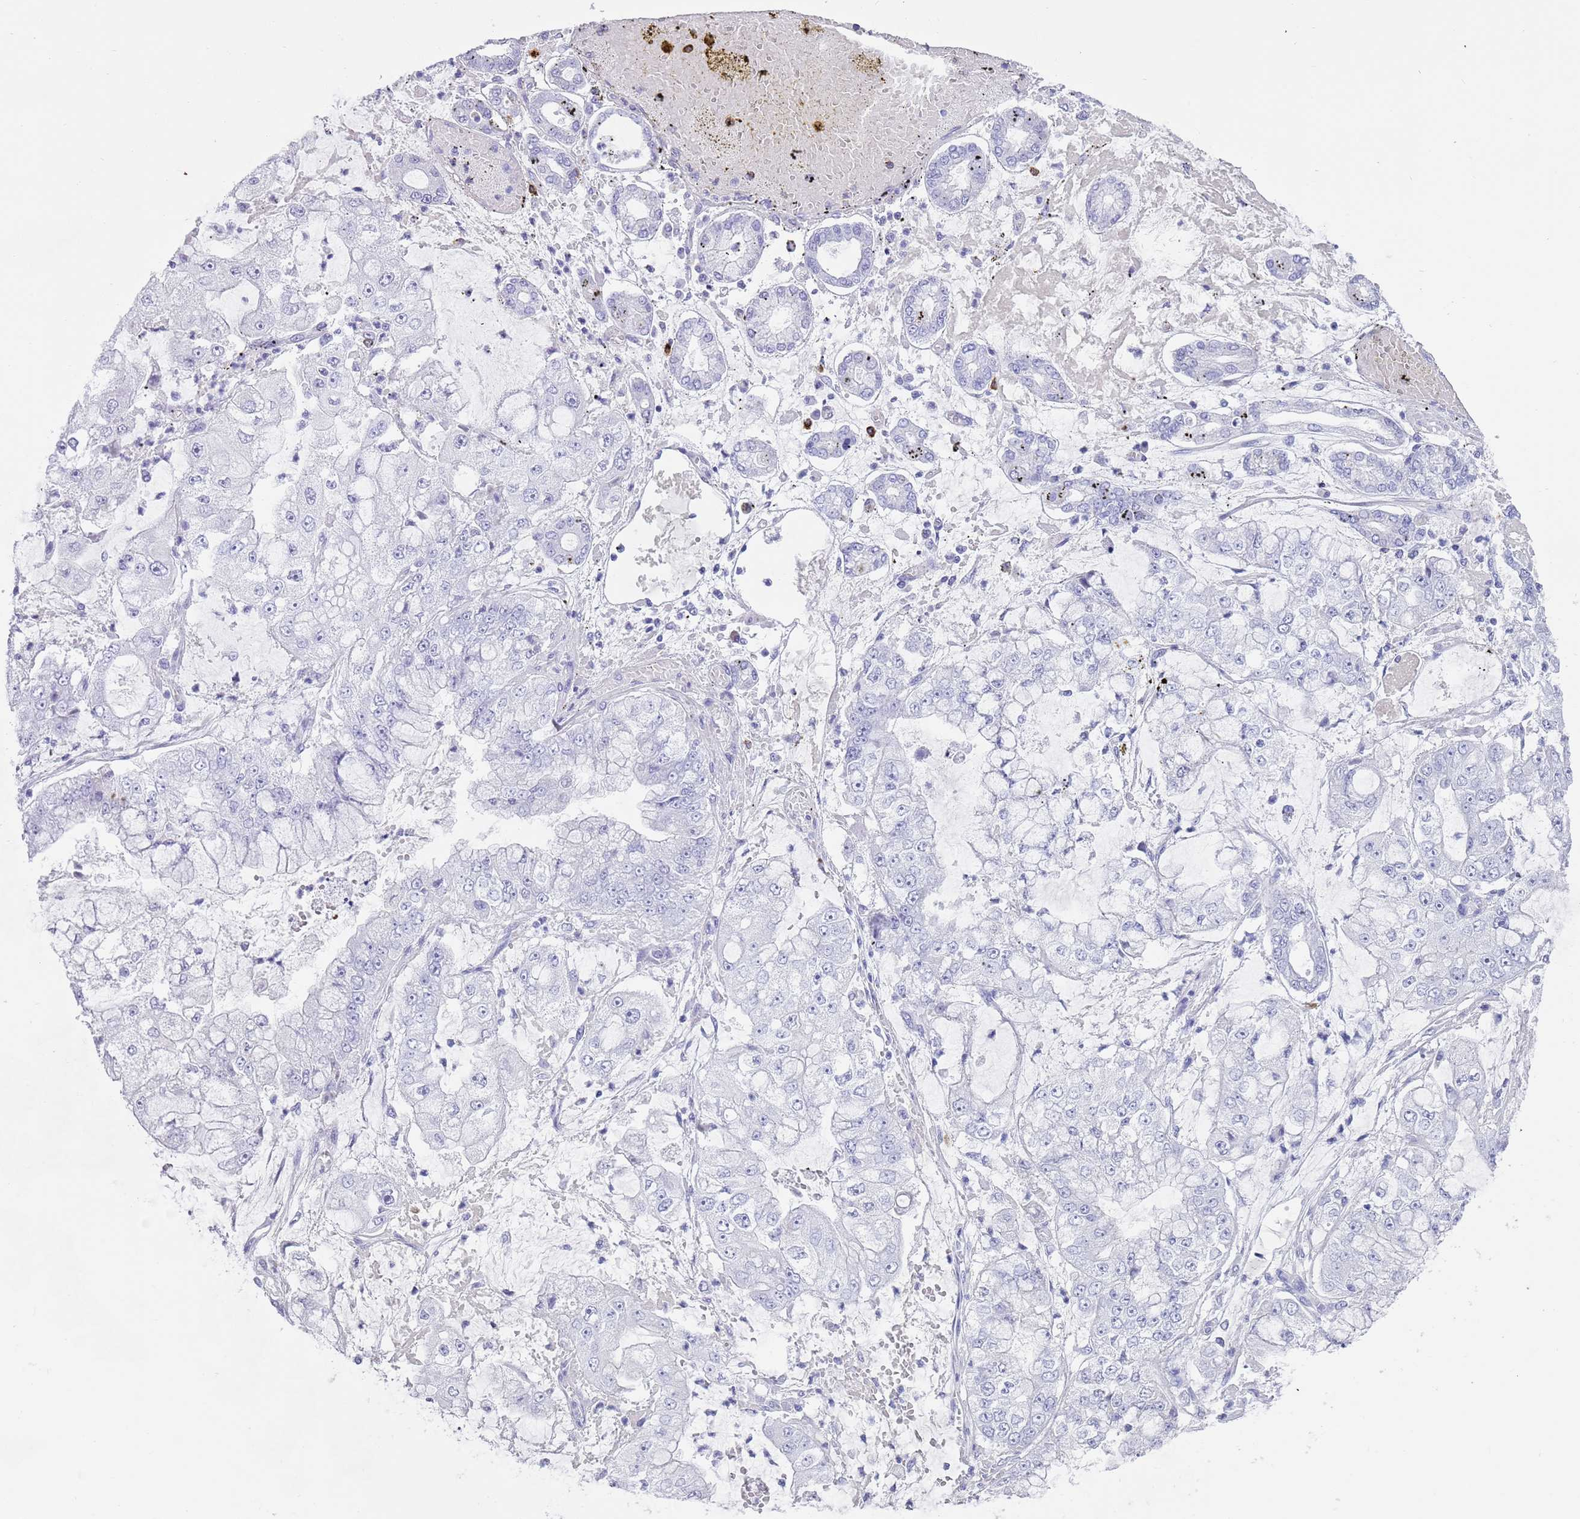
{"staining": {"intensity": "negative", "quantity": "none", "location": "none"}, "tissue": "stomach cancer", "cell_type": "Tumor cells", "image_type": "cancer", "snomed": [{"axis": "morphology", "description": "Adenocarcinoma, NOS"}, {"axis": "topography", "description": "Stomach"}], "caption": "This histopathology image is of stomach cancer stained with immunohistochemistry to label a protein in brown with the nuclei are counter-stained blue. There is no positivity in tumor cells. (DAB (3,3'-diaminobenzidine) IHC visualized using brightfield microscopy, high magnification).", "gene": "MYADML2", "patient": {"sex": "male", "age": 76}}